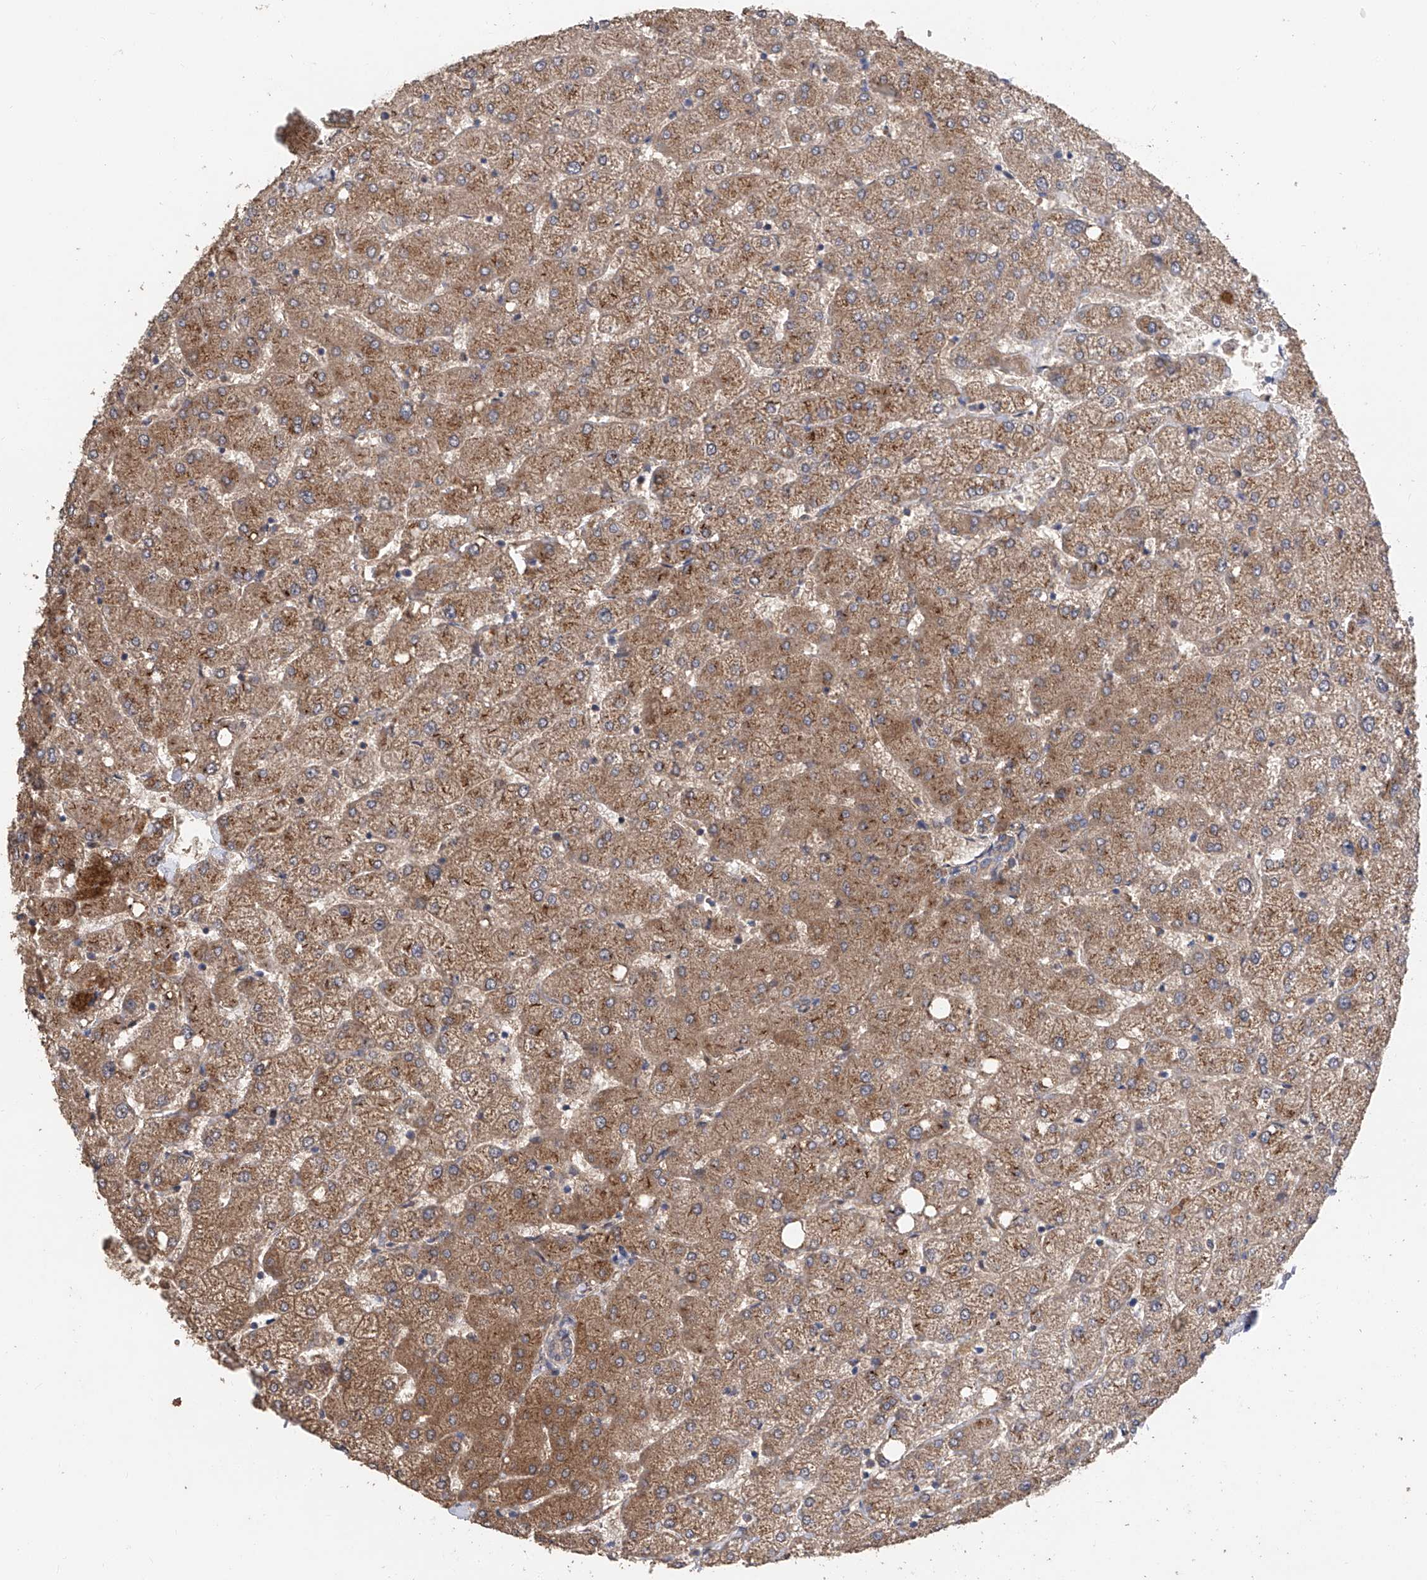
{"staining": {"intensity": "negative", "quantity": "none", "location": "none"}, "tissue": "liver", "cell_type": "Cholangiocytes", "image_type": "normal", "snomed": [{"axis": "morphology", "description": "Normal tissue, NOS"}, {"axis": "topography", "description": "Liver"}], "caption": "DAB immunohistochemical staining of unremarkable human liver shows no significant expression in cholangiocytes. The staining is performed using DAB brown chromogen with nuclei counter-stained in using hematoxylin.", "gene": "PTK2", "patient": {"sex": "female", "age": 54}}